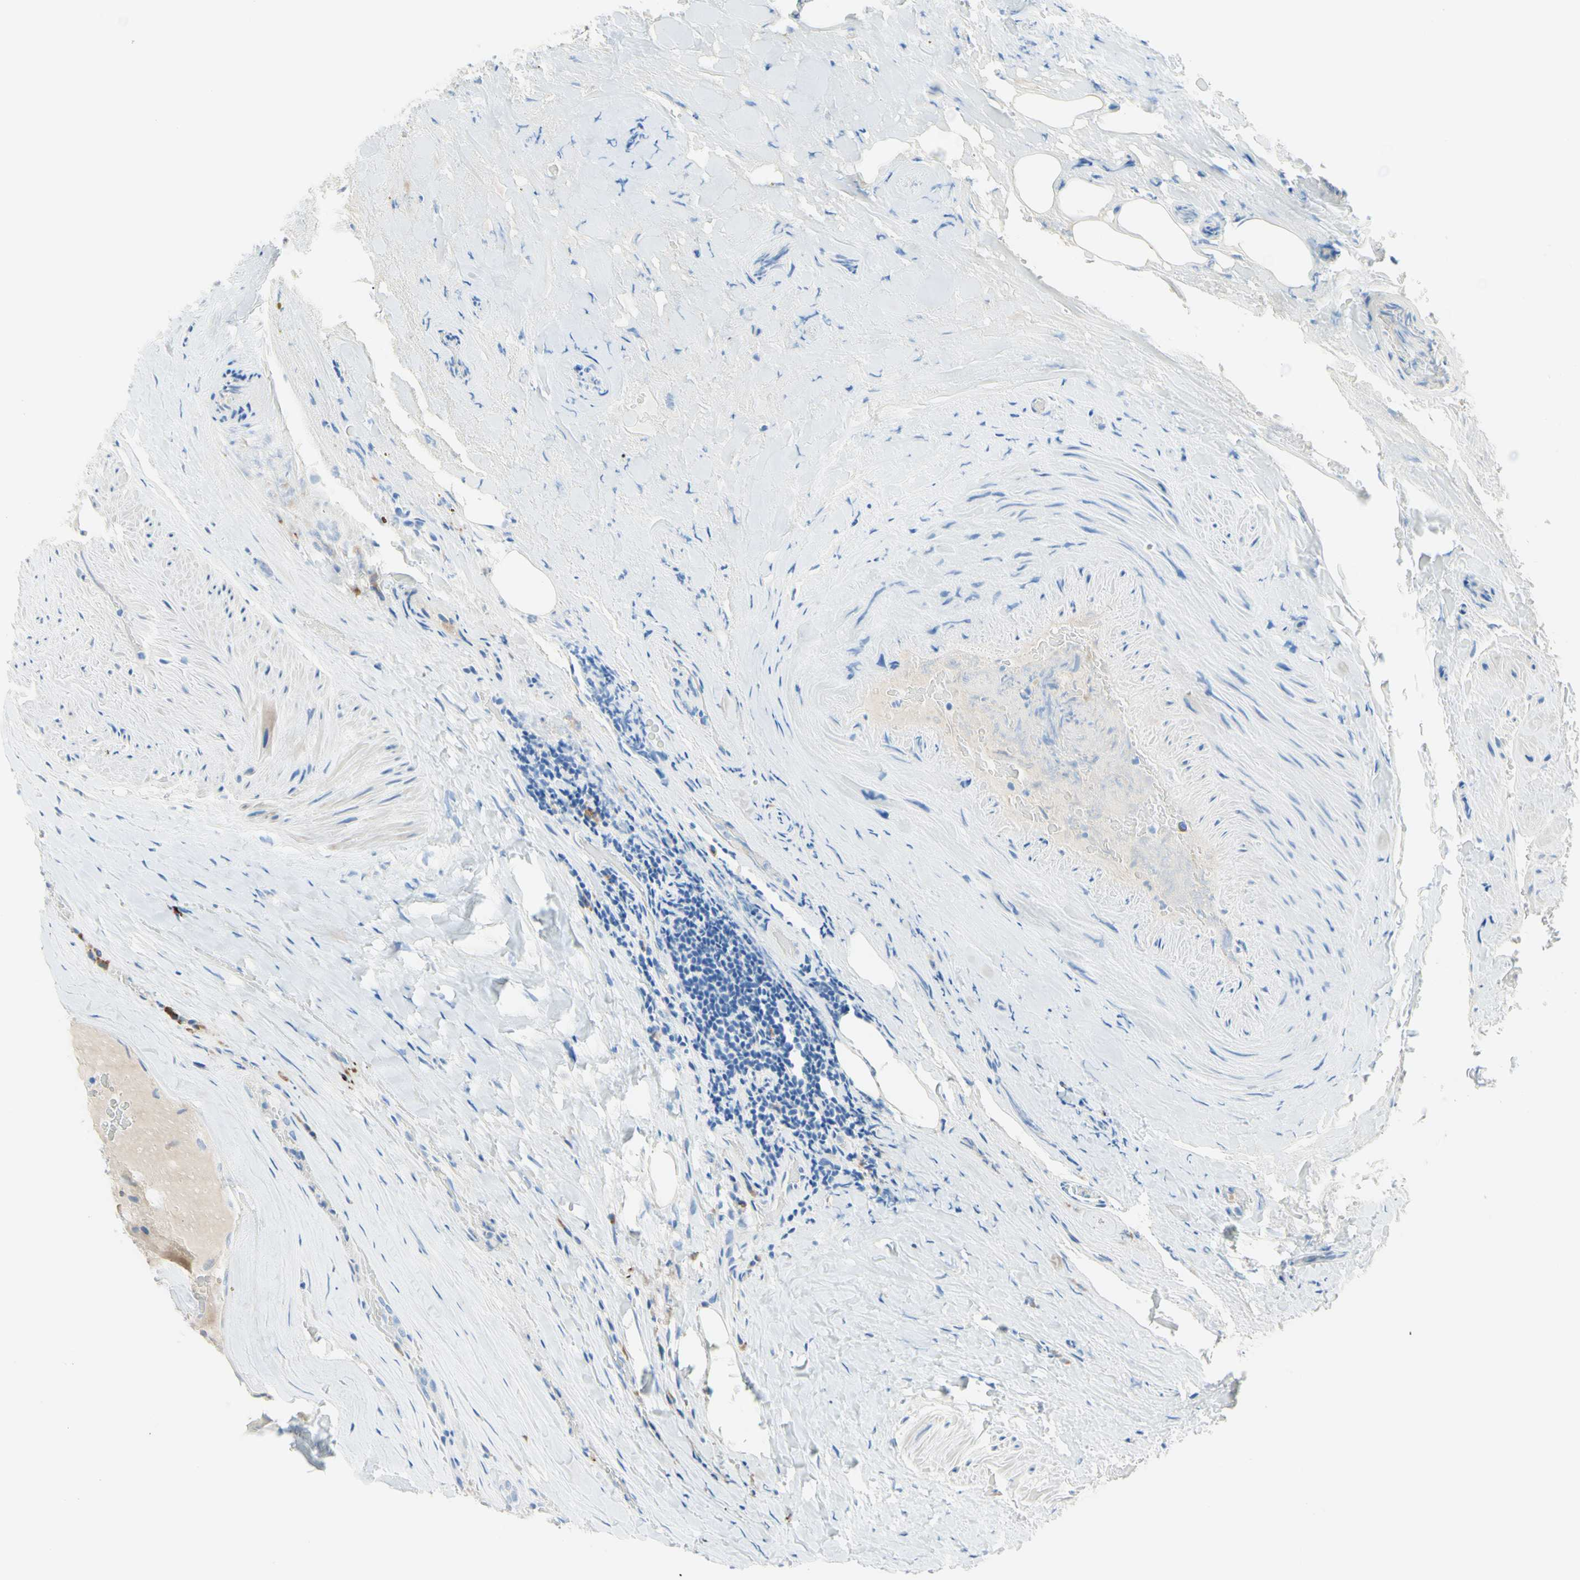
{"staining": {"intensity": "negative", "quantity": "none", "location": "none"}, "tissue": "thyroid cancer", "cell_type": "Tumor cells", "image_type": "cancer", "snomed": [{"axis": "morphology", "description": "Papillary adenocarcinoma, NOS"}, {"axis": "topography", "description": "Thyroid gland"}], "caption": "Image shows no protein staining in tumor cells of thyroid papillary adenocarcinoma tissue.", "gene": "IL6ST", "patient": {"sex": "male", "age": 77}}